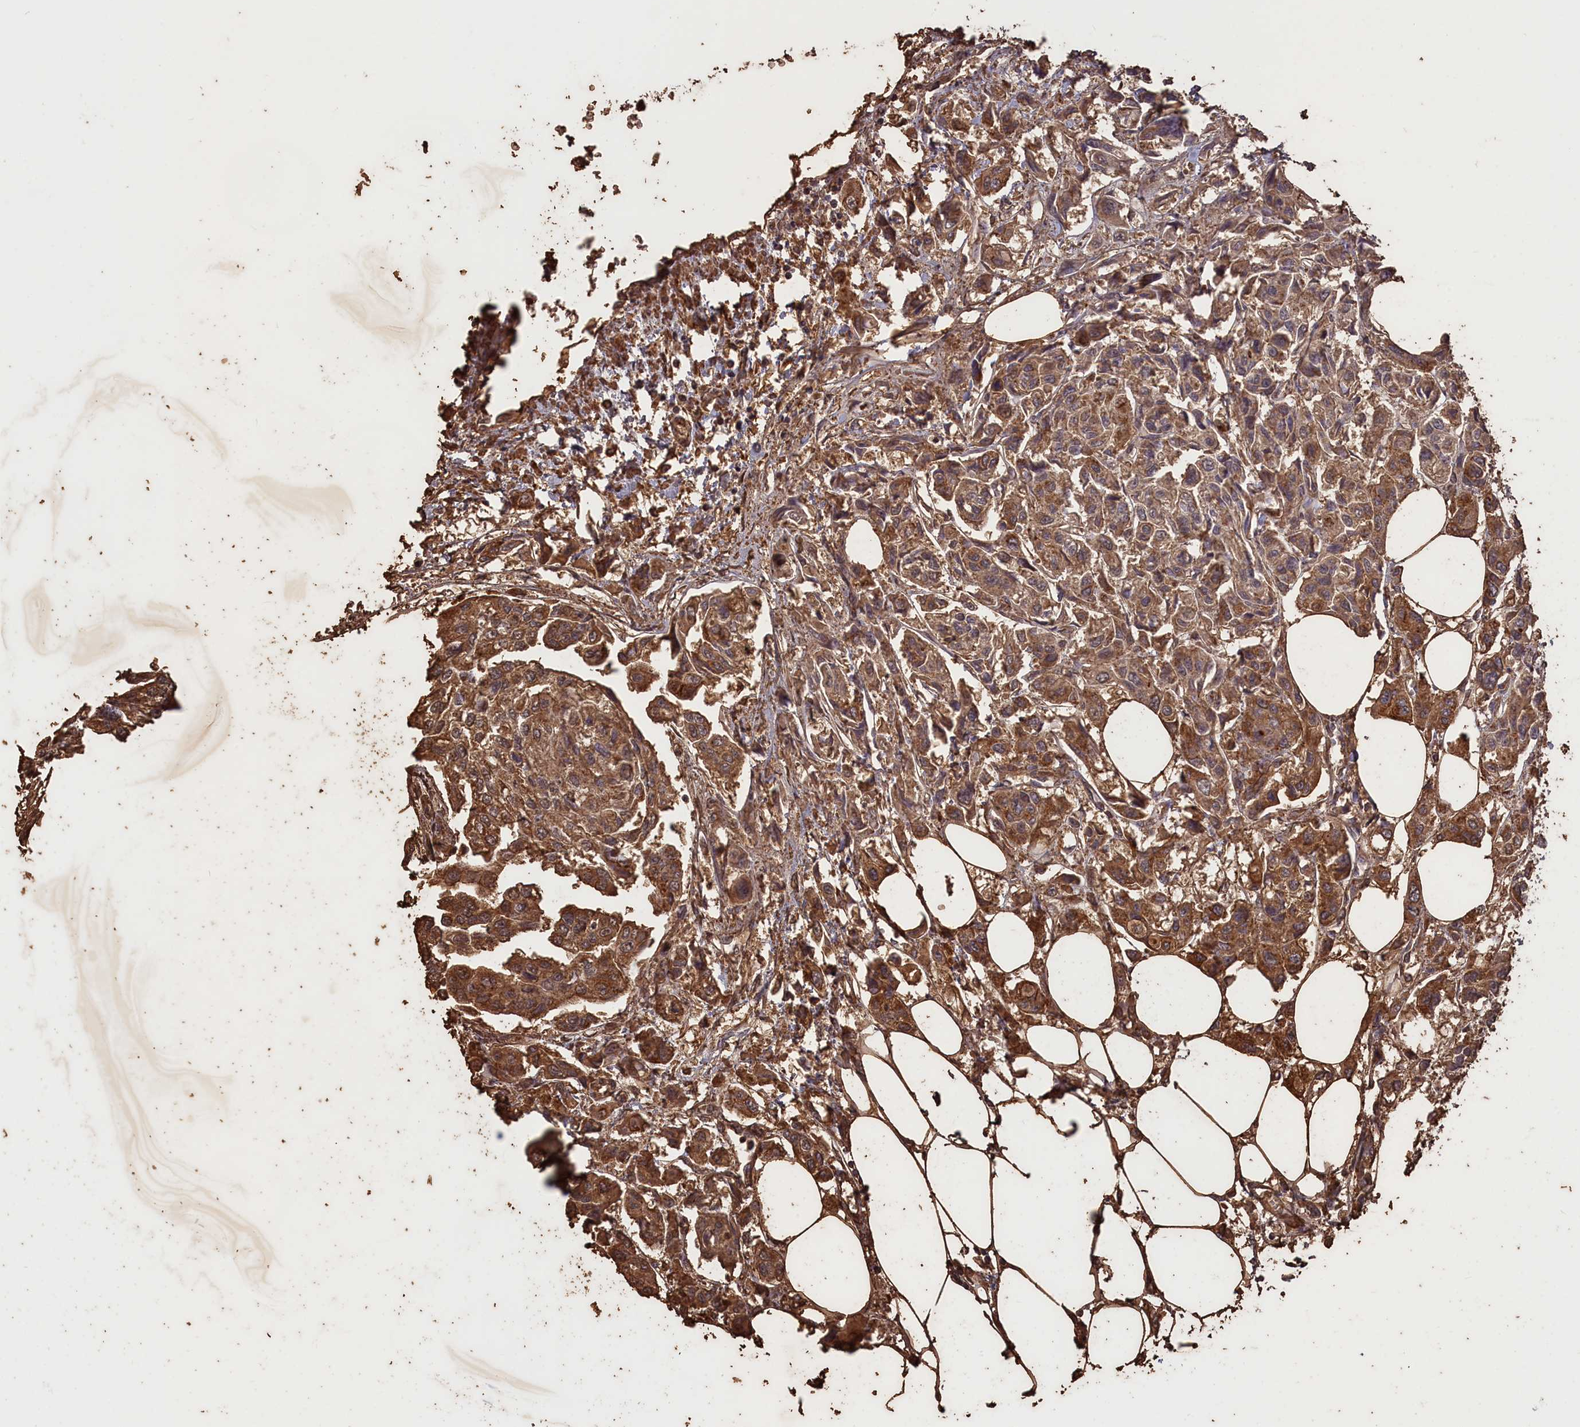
{"staining": {"intensity": "moderate", "quantity": ">75%", "location": "cytoplasmic/membranous"}, "tissue": "urothelial cancer", "cell_type": "Tumor cells", "image_type": "cancer", "snomed": [{"axis": "morphology", "description": "Urothelial carcinoma, High grade"}, {"axis": "topography", "description": "Urinary bladder"}], "caption": "A brown stain shows moderate cytoplasmic/membranous positivity of a protein in urothelial carcinoma (high-grade) tumor cells.", "gene": "SCAMP4", "patient": {"sex": "male", "age": 67}}